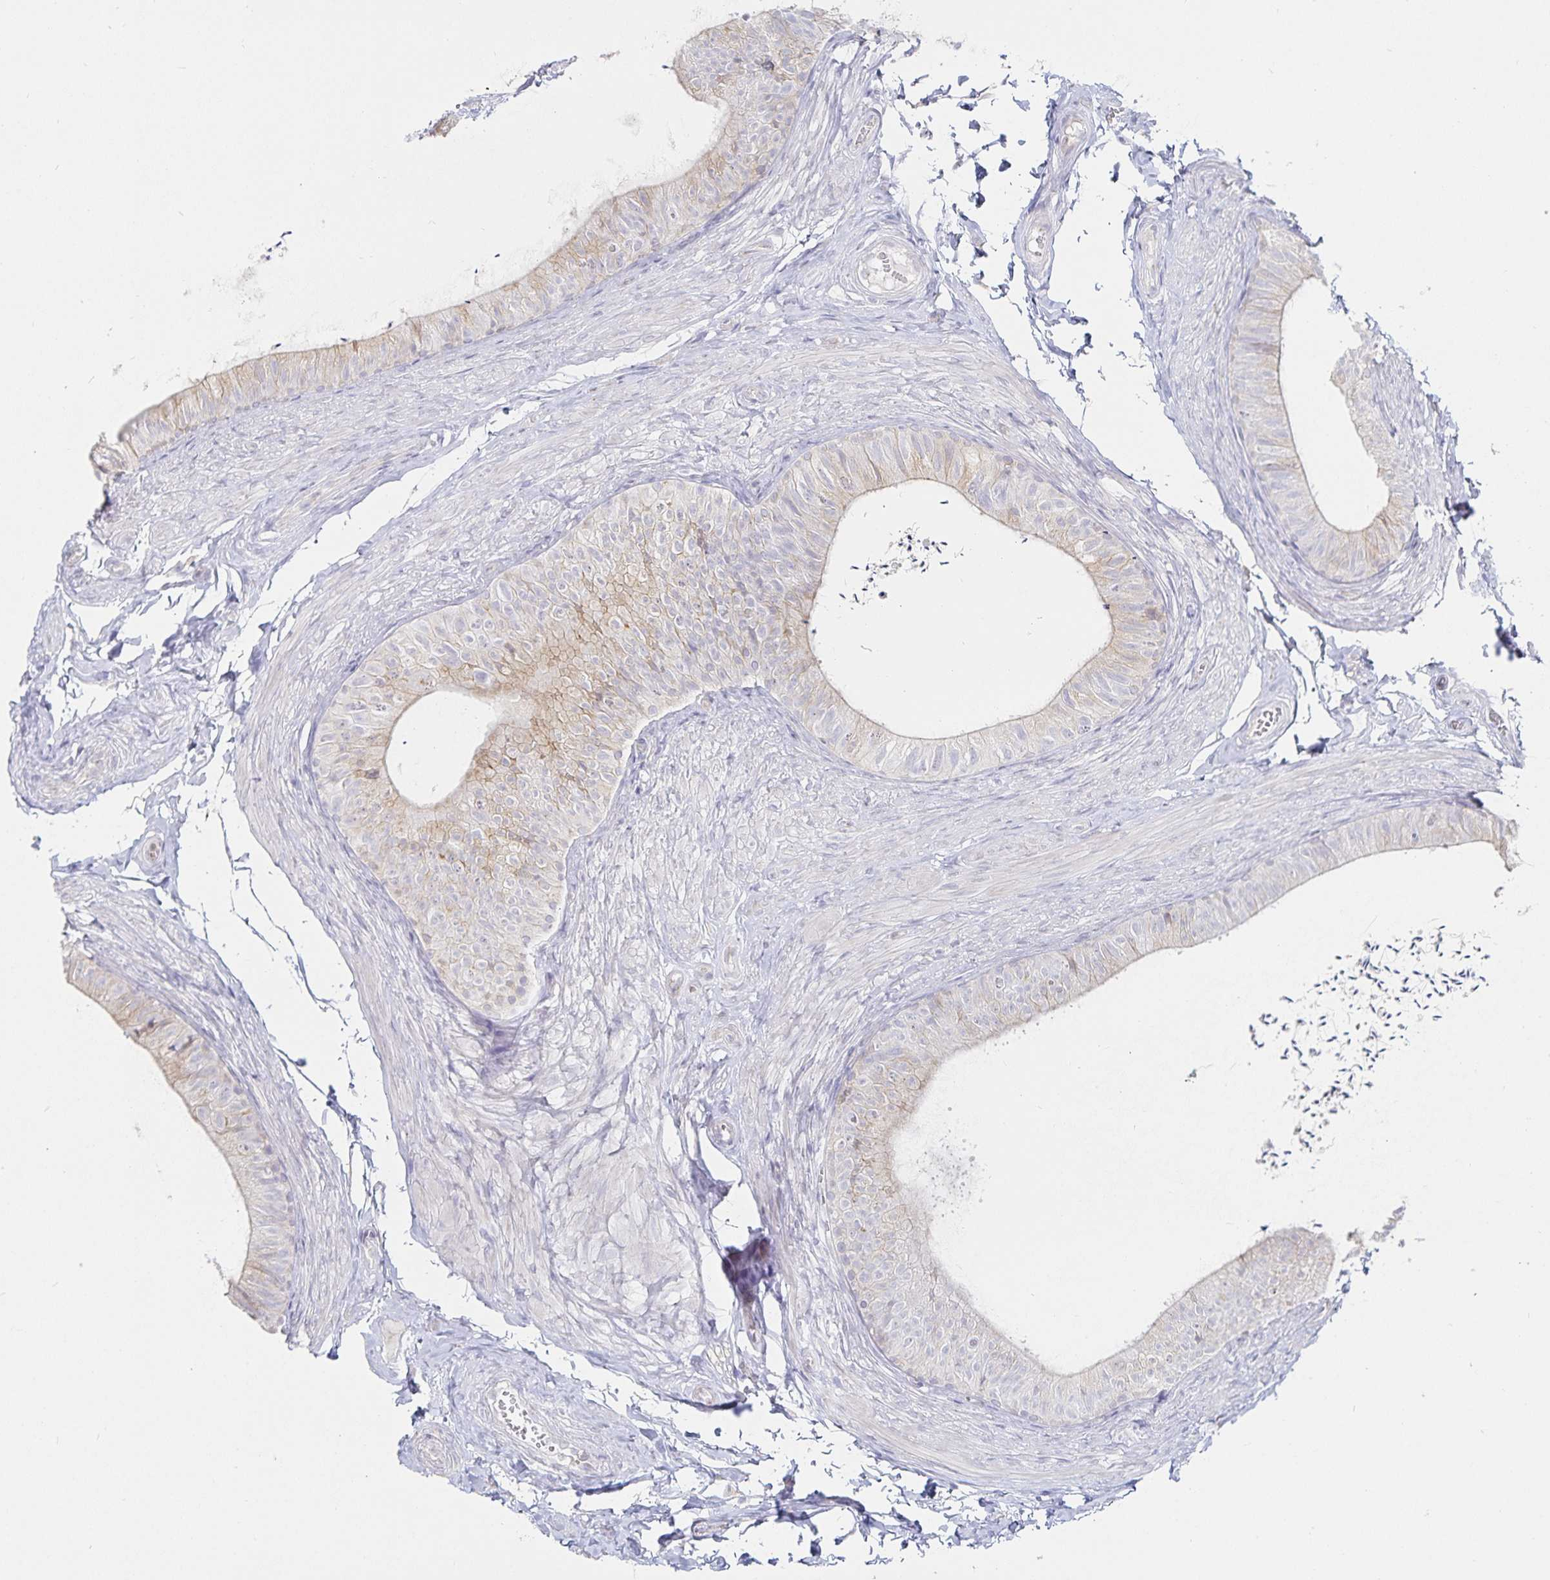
{"staining": {"intensity": "moderate", "quantity": "25%-75%", "location": "cytoplasmic/membranous"}, "tissue": "epididymis", "cell_type": "Glandular cells", "image_type": "normal", "snomed": [{"axis": "morphology", "description": "Normal tissue, NOS"}, {"axis": "topography", "description": "Epididymis, spermatic cord, NOS"}, {"axis": "topography", "description": "Epididymis"}, {"axis": "topography", "description": "Peripheral nerve tissue"}], "caption": "Immunohistochemistry (DAB (3,3'-diaminobenzidine)) staining of normal epididymis shows moderate cytoplasmic/membranous protein positivity in approximately 25%-75% of glandular cells.", "gene": "SFTPA1", "patient": {"sex": "male", "age": 29}}